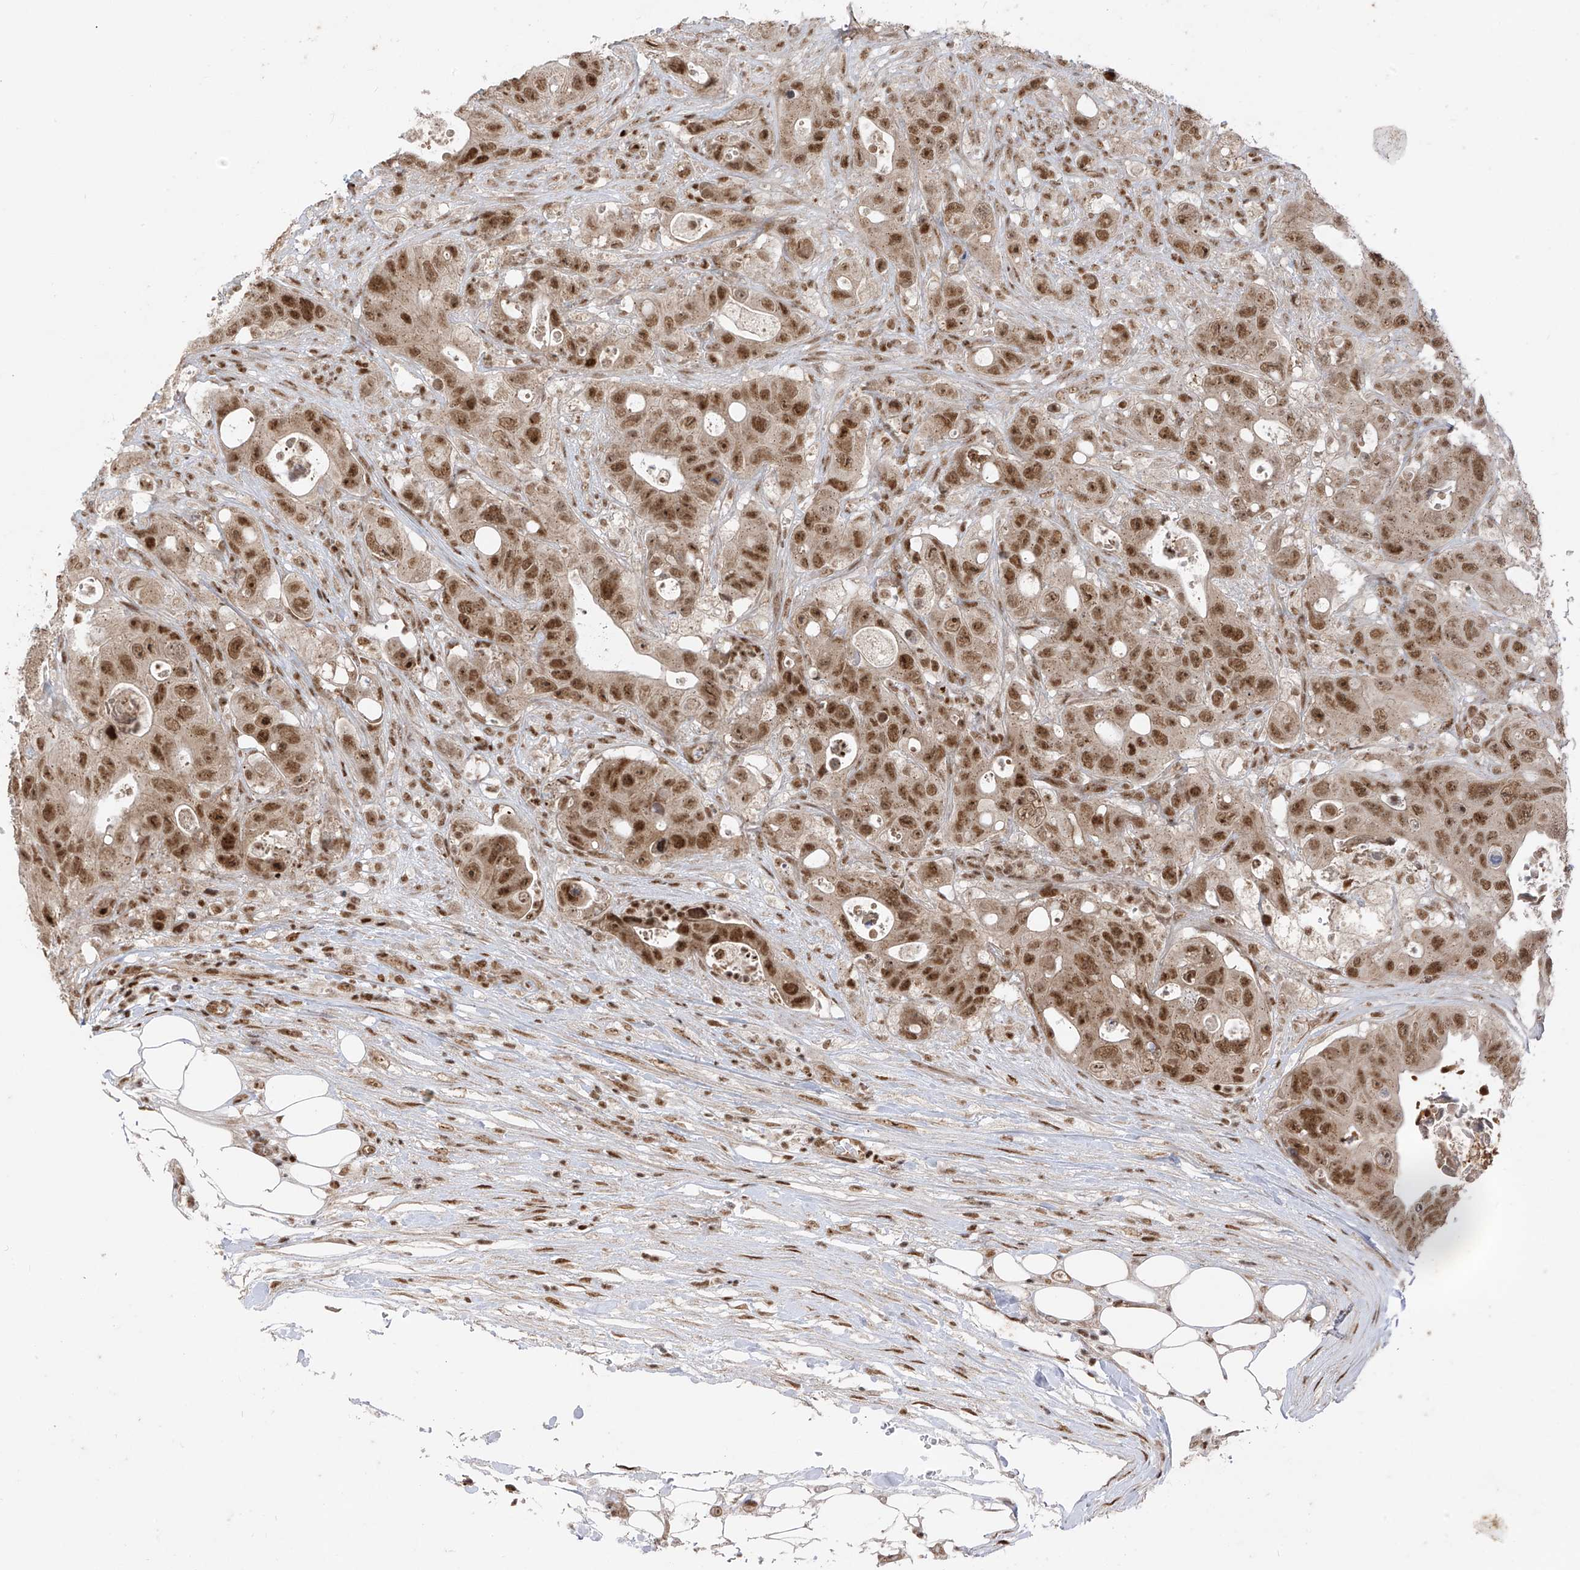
{"staining": {"intensity": "strong", "quantity": ">75%", "location": "nuclear"}, "tissue": "colorectal cancer", "cell_type": "Tumor cells", "image_type": "cancer", "snomed": [{"axis": "morphology", "description": "Adenocarcinoma, NOS"}, {"axis": "topography", "description": "Colon"}], "caption": "Immunohistochemical staining of colorectal adenocarcinoma exhibits high levels of strong nuclear positivity in about >75% of tumor cells.", "gene": "ARHGEF3", "patient": {"sex": "female", "age": 46}}